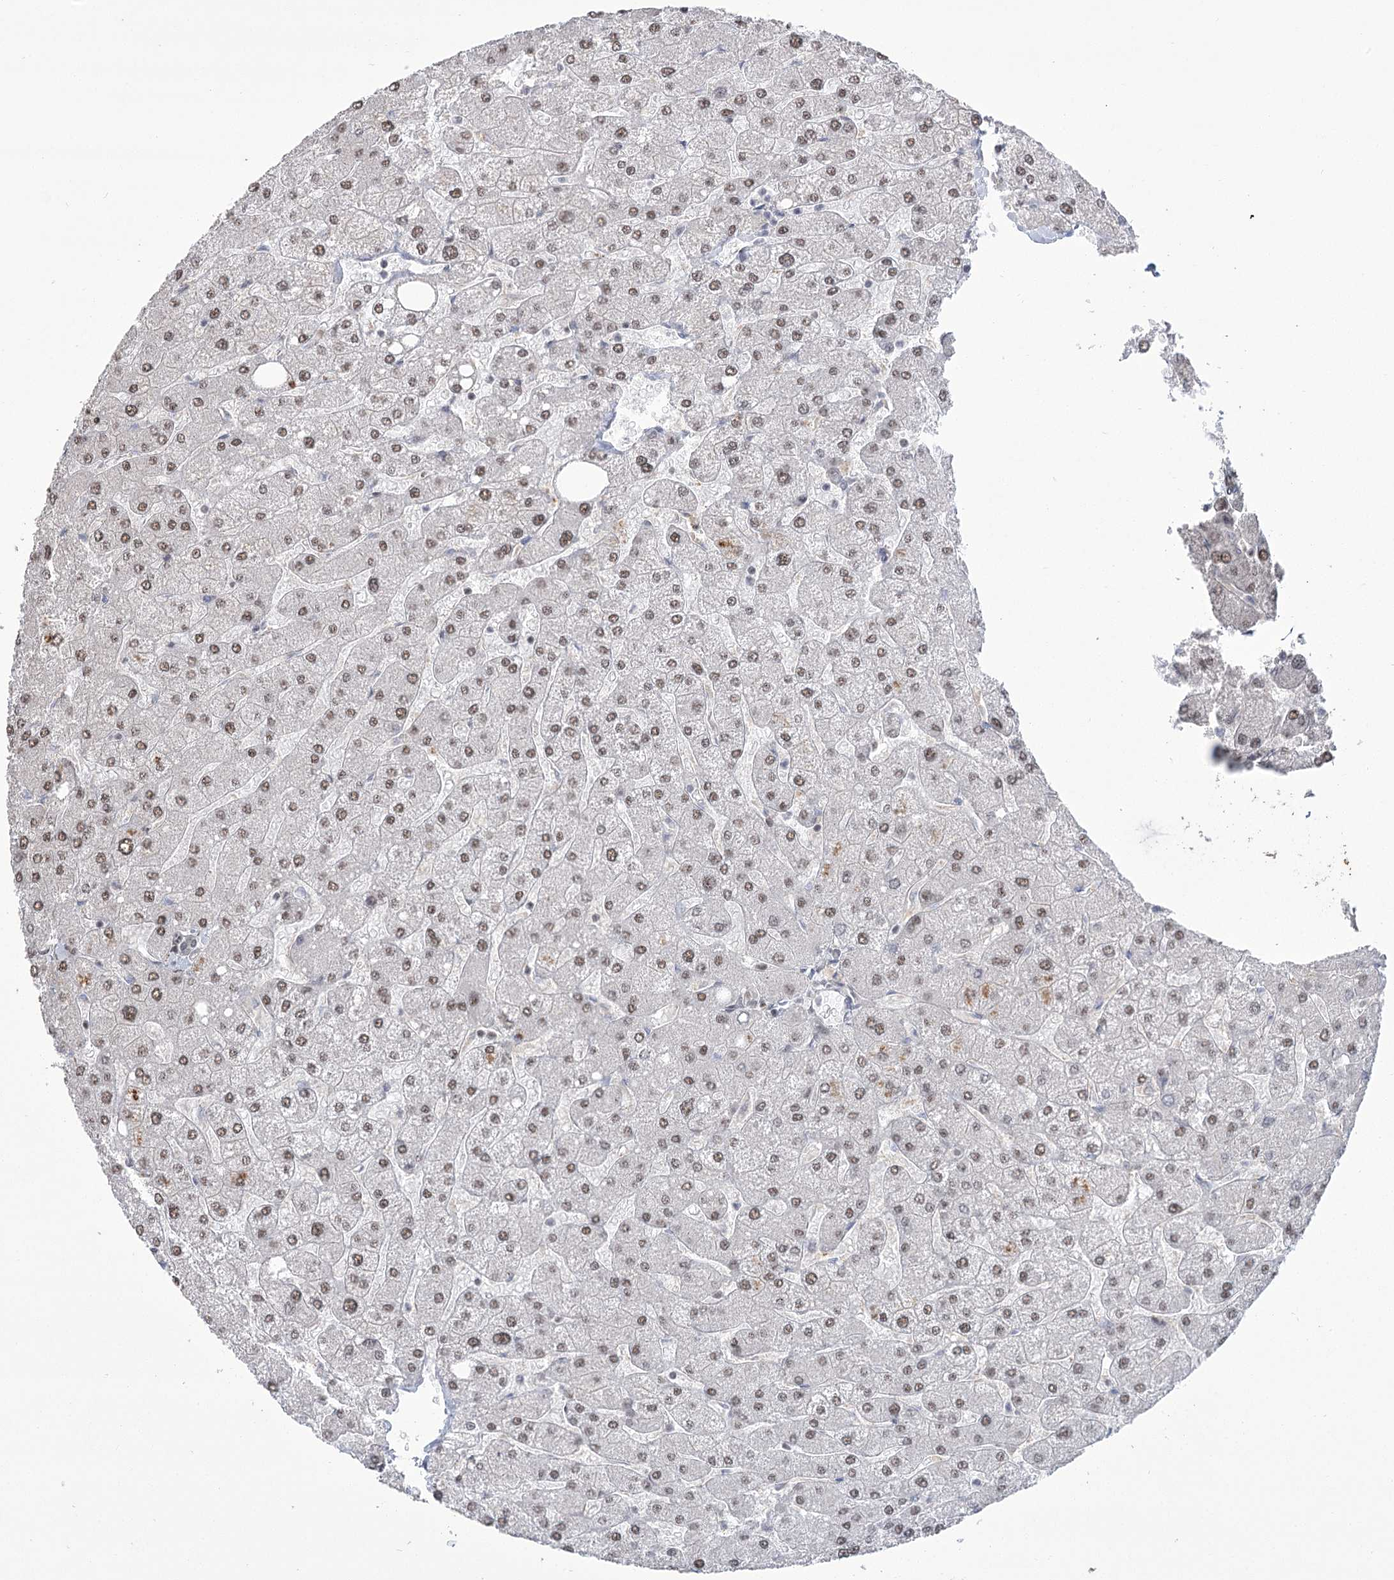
{"staining": {"intensity": "weak", "quantity": ">75%", "location": "nuclear"}, "tissue": "liver", "cell_type": "Cholangiocytes", "image_type": "normal", "snomed": [{"axis": "morphology", "description": "Normal tissue, NOS"}, {"axis": "topography", "description": "Liver"}], "caption": "About >75% of cholangiocytes in normal liver reveal weak nuclear protein staining as visualized by brown immunohistochemical staining.", "gene": "WBP1L", "patient": {"sex": "male", "age": 55}}